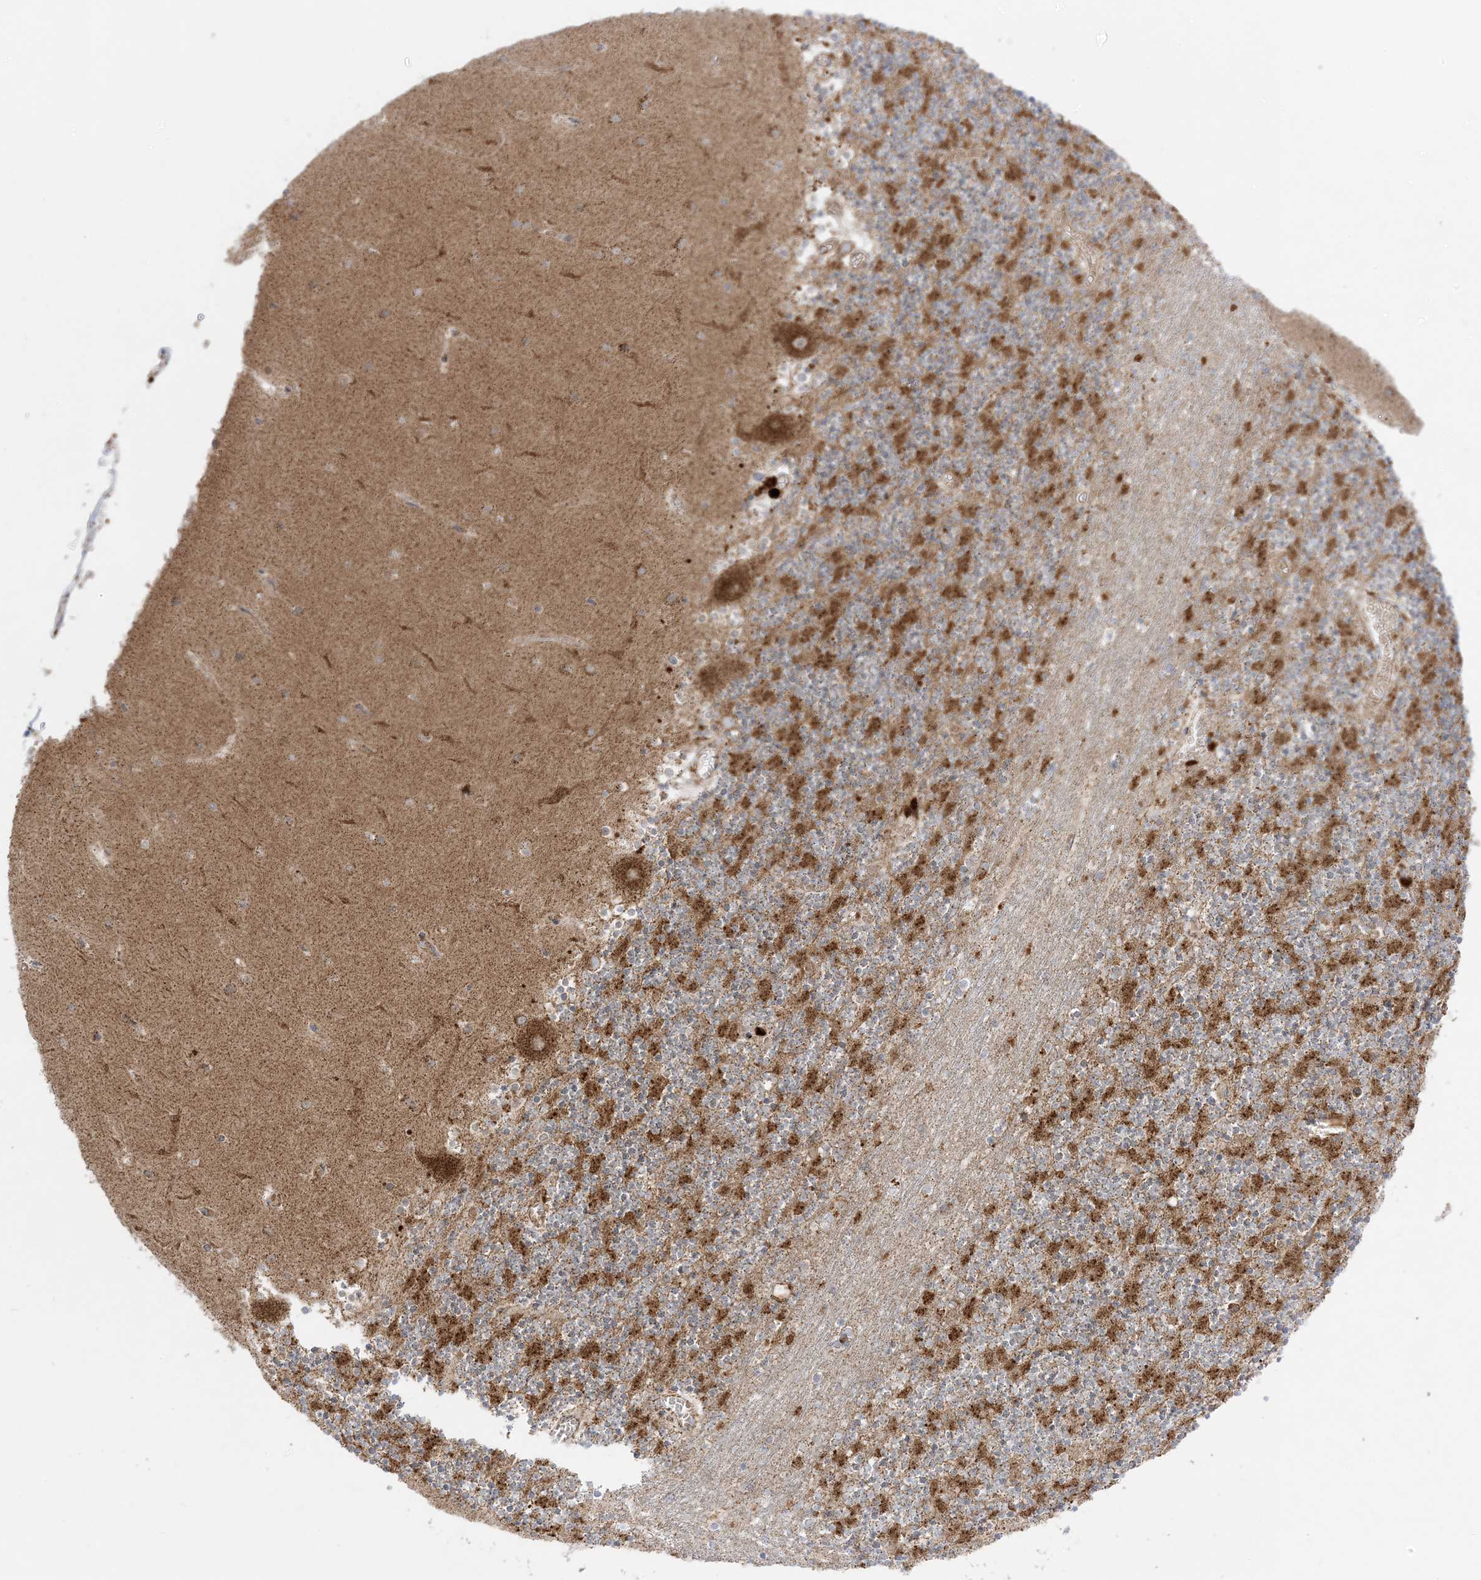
{"staining": {"intensity": "strong", "quantity": ">75%", "location": "cytoplasmic/membranous"}, "tissue": "cerebellum", "cell_type": "Cells in granular layer", "image_type": "normal", "snomed": [{"axis": "morphology", "description": "Normal tissue, NOS"}, {"axis": "topography", "description": "Cerebellum"}], "caption": "Immunohistochemistry image of normal human cerebellum stained for a protein (brown), which exhibits high levels of strong cytoplasmic/membranous expression in about >75% of cells in granular layer.", "gene": "MRPS36", "patient": {"sex": "female", "age": 28}}